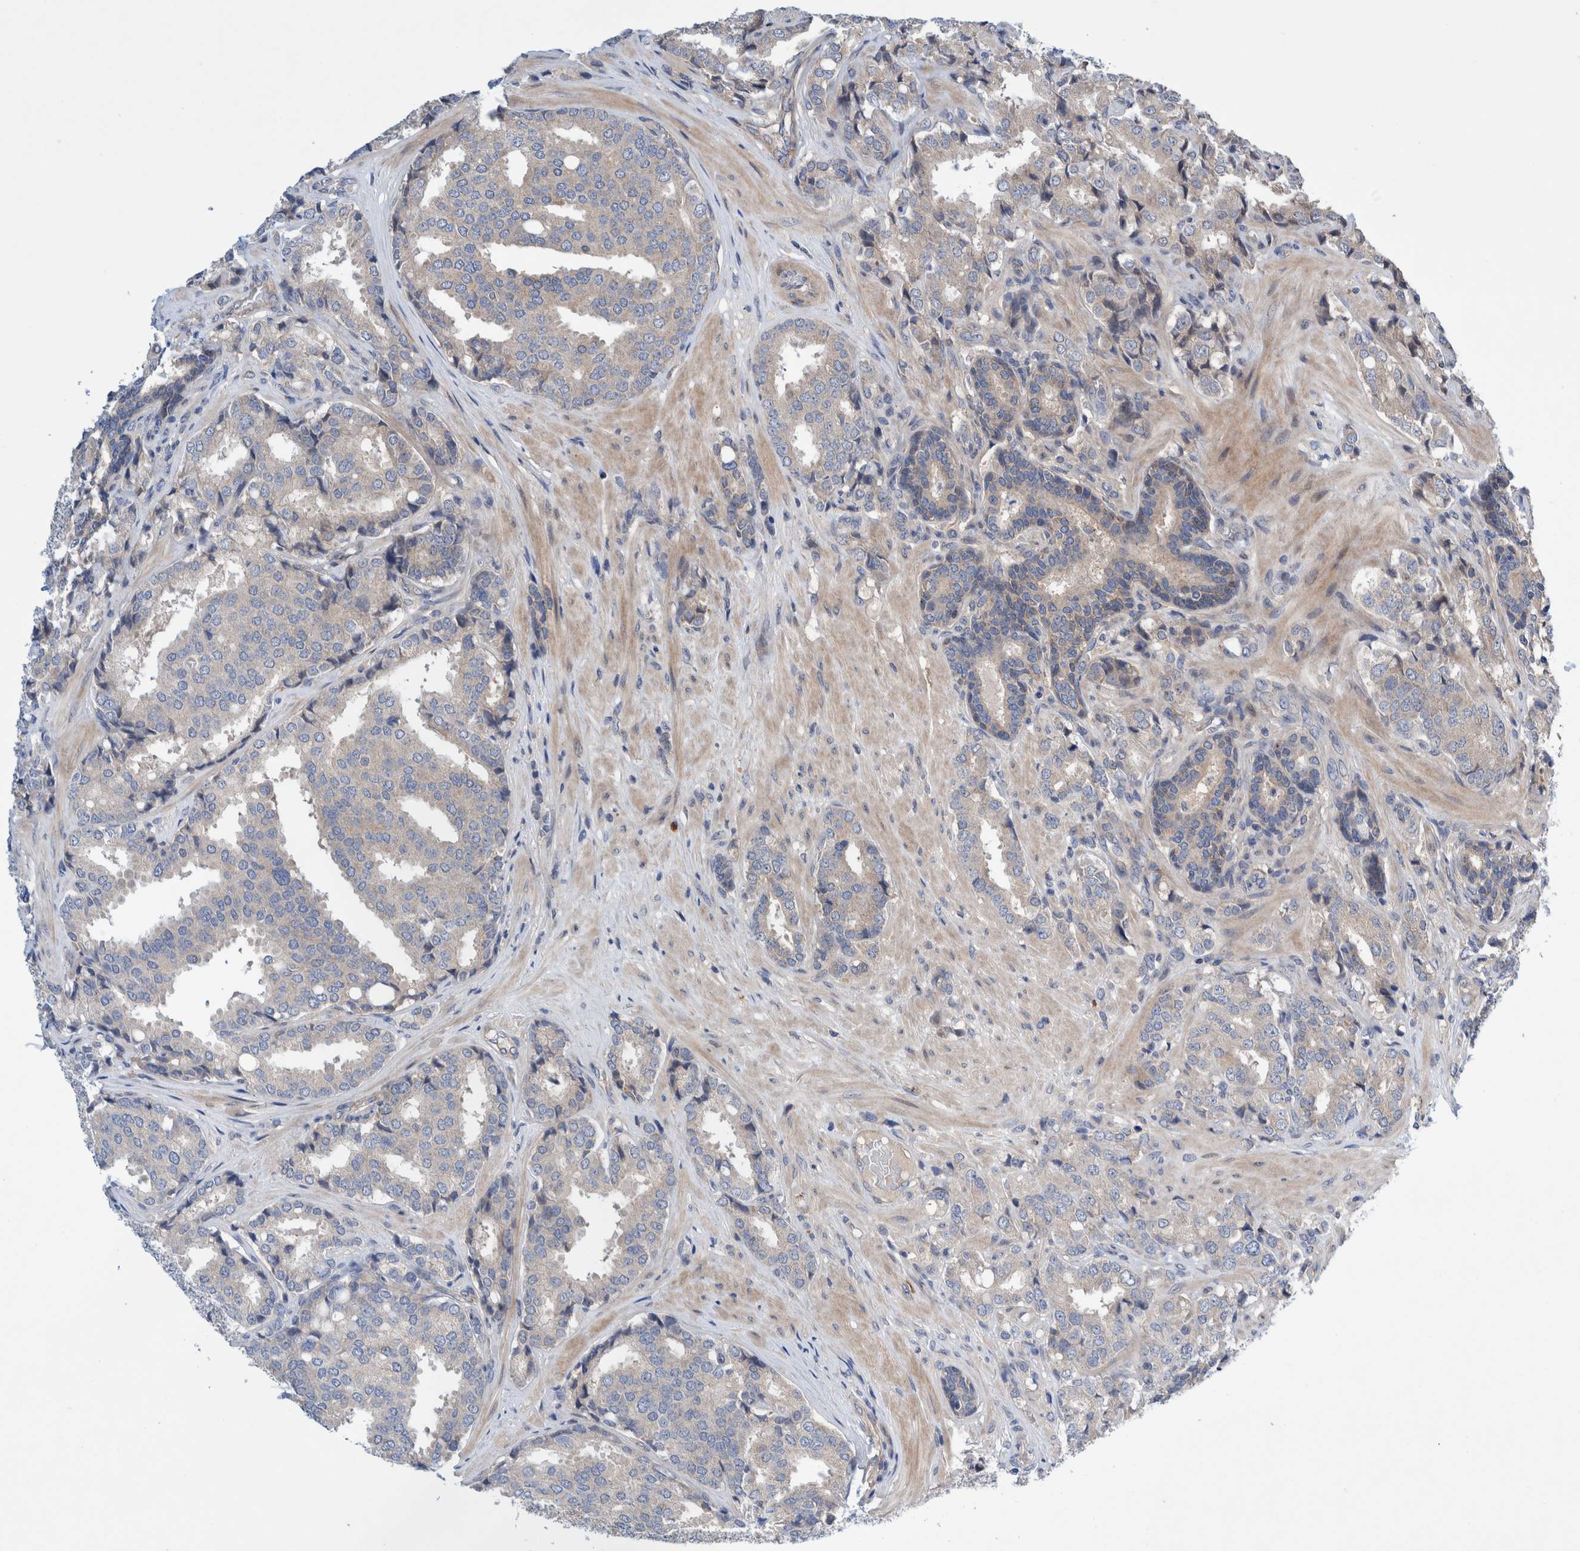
{"staining": {"intensity": "negative", "quantity": "none", "location": "none"}, "tissue": "prostate cancer", "cell_type": "Tumor cells", "image_type": "cancer", "snomed": [{"axis": "morphology", "description": "Adenocarcinoma, High grade"}, {"axis": "topography", "description": "Prostate"}], "caption": "Image shows no protein expression in tumor cells of prostate high-grade adenocarcinoma tissue.", "gene": "PIK3R6", "patient": {"sex": "male", "age": 50}}